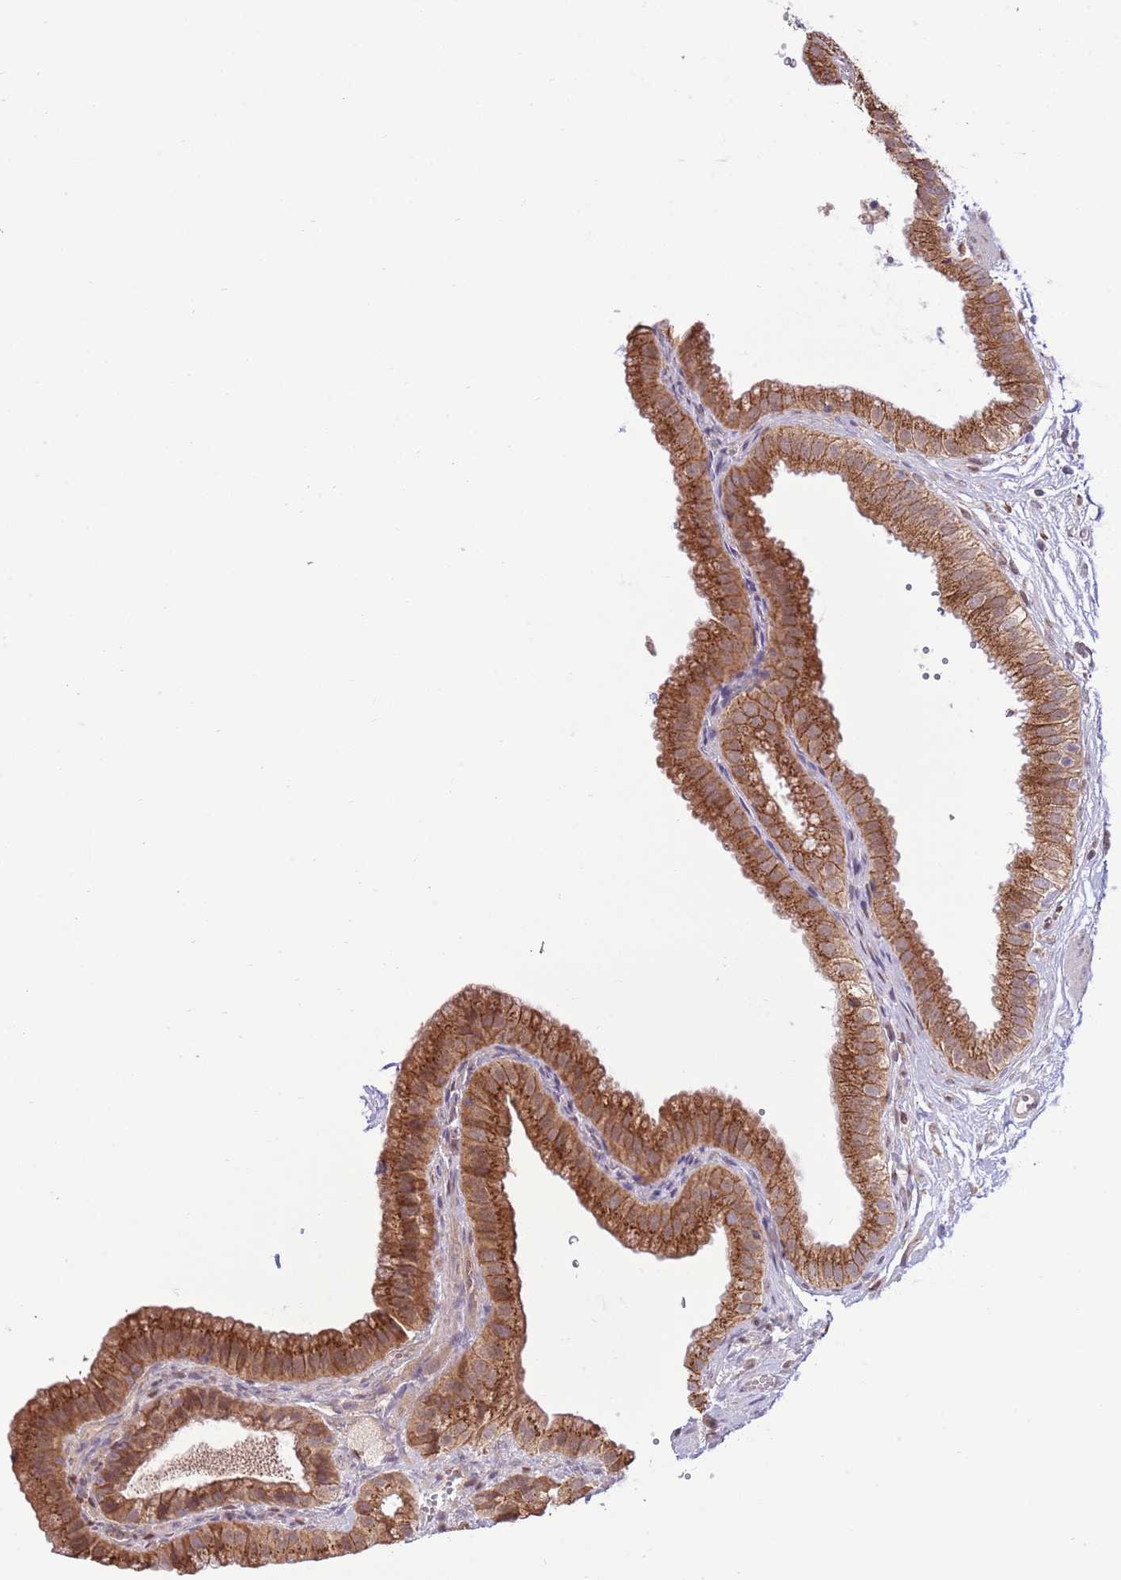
{"staining": {"intensity": "strong", "quantity": ">75%", "location": "cytoplasmic/membranous"}, "tissue": "gallbladder", "cell_type": "Glandular cells", "image_type": "normal", "snomed": [{"axis": "morphology", "description": "Normal tissue, NOS"}, {"axis": "topography", "description": "Gallbladder"}], "caption": "DAB (3,3'-diaminobenzidine) immunohistochemical staining of normal human gallbladder demonstrates strong cytoplasmic/membranous protein expression in about >75% of glandular cells.", "gene": "ARL2BP", "patient": {"sex": "female", "age": 61}}